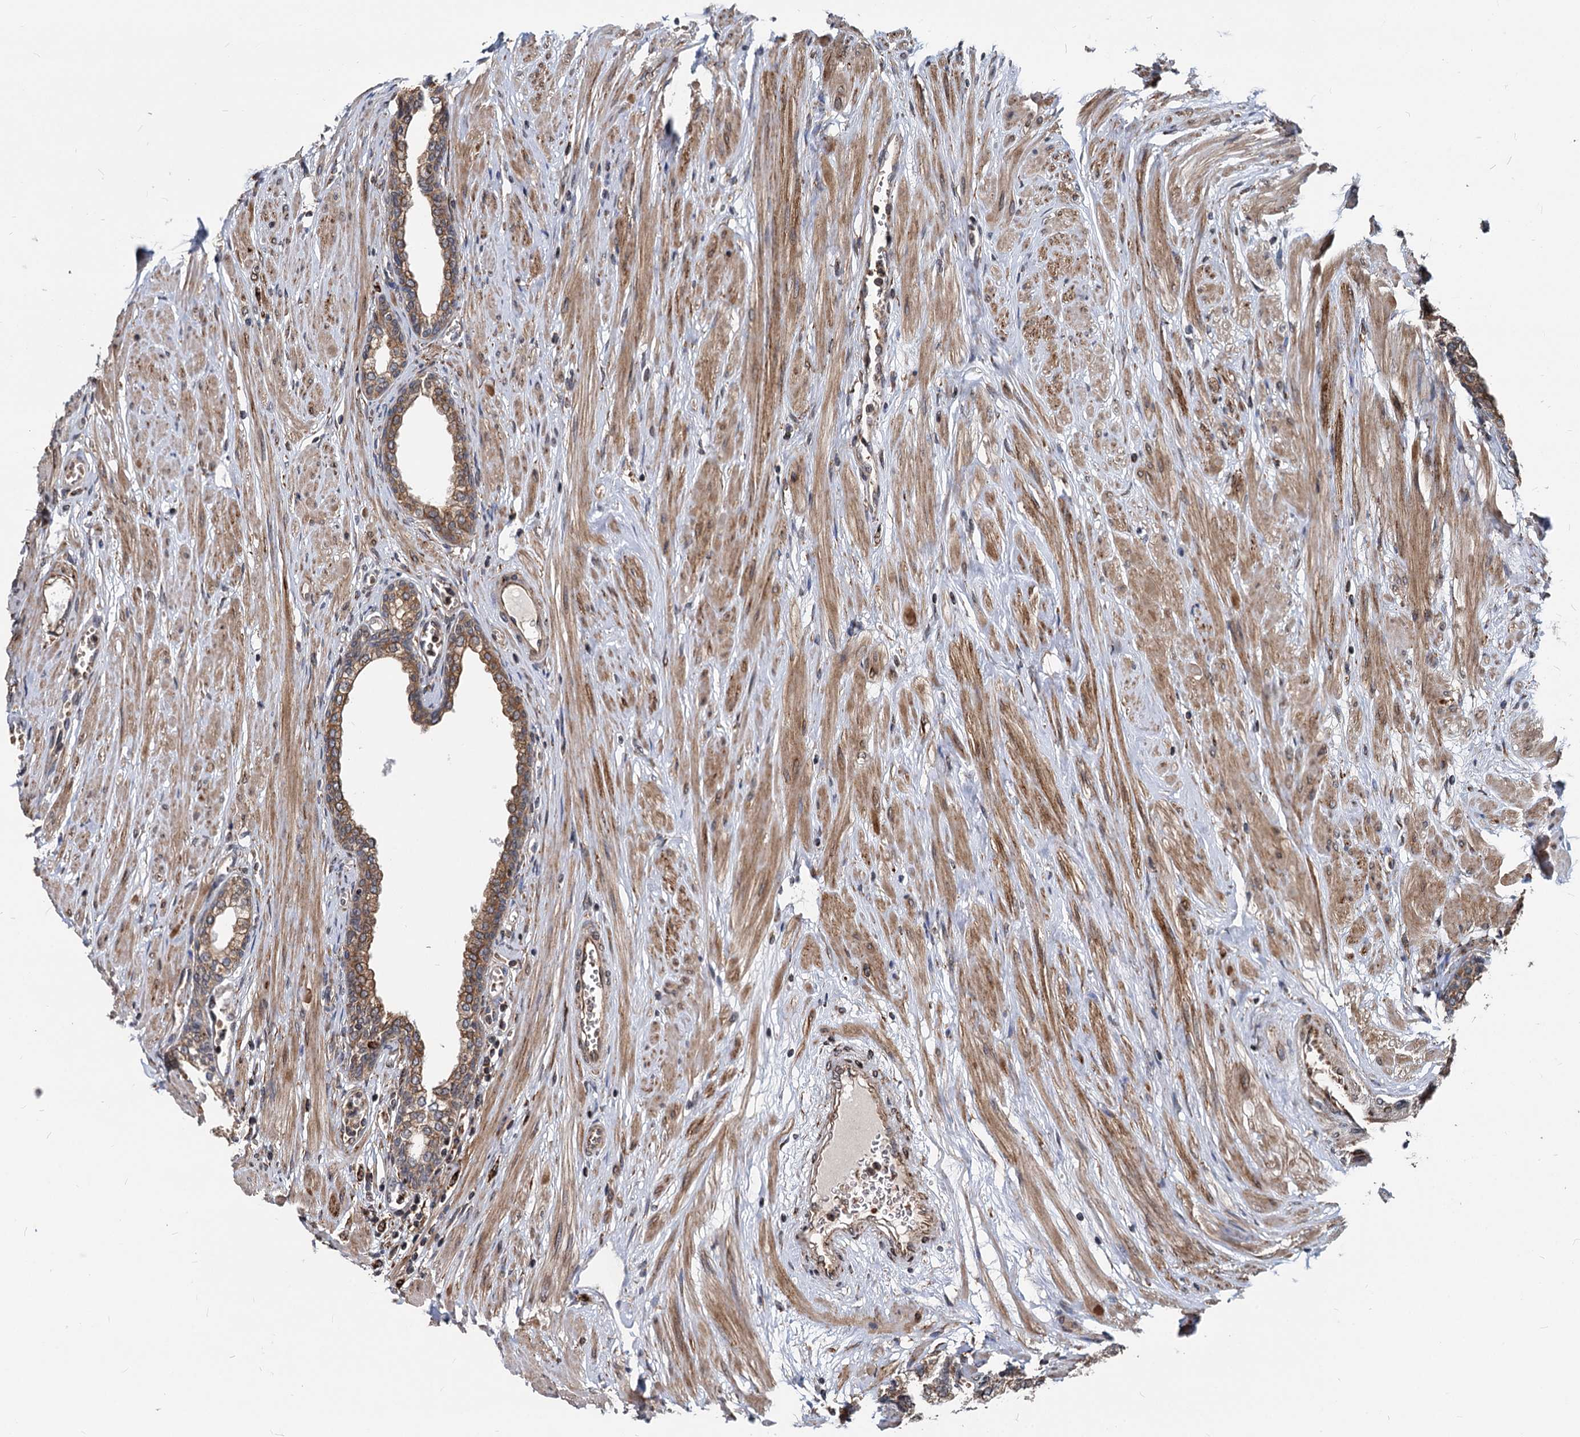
{"staining": {"intensity": "moderate", "quantity": ">75%", "location": "cytoplasmic/membranous"}, "tissue": "prostate", "cell_type": "Glandular cells", "image_type": "normal", "snomed": [{"axis": "morphology", "description": "Normal tissue, NOS"}, {"axis": "morphology", "description": "Urothelial carcinoma, Low grade"}, {"axis": "topography", "description": "Urinary bladder"}, {"axis": "topography", "description": "Prostate"}], "caption": "Brown immunohistochemical staining in normal human prostate displays moderate cytoplasmic/membranous staining in about >75% of glandular cells.", "gene": "STIM1", "patient": {"sex": "male", "age": 60}}